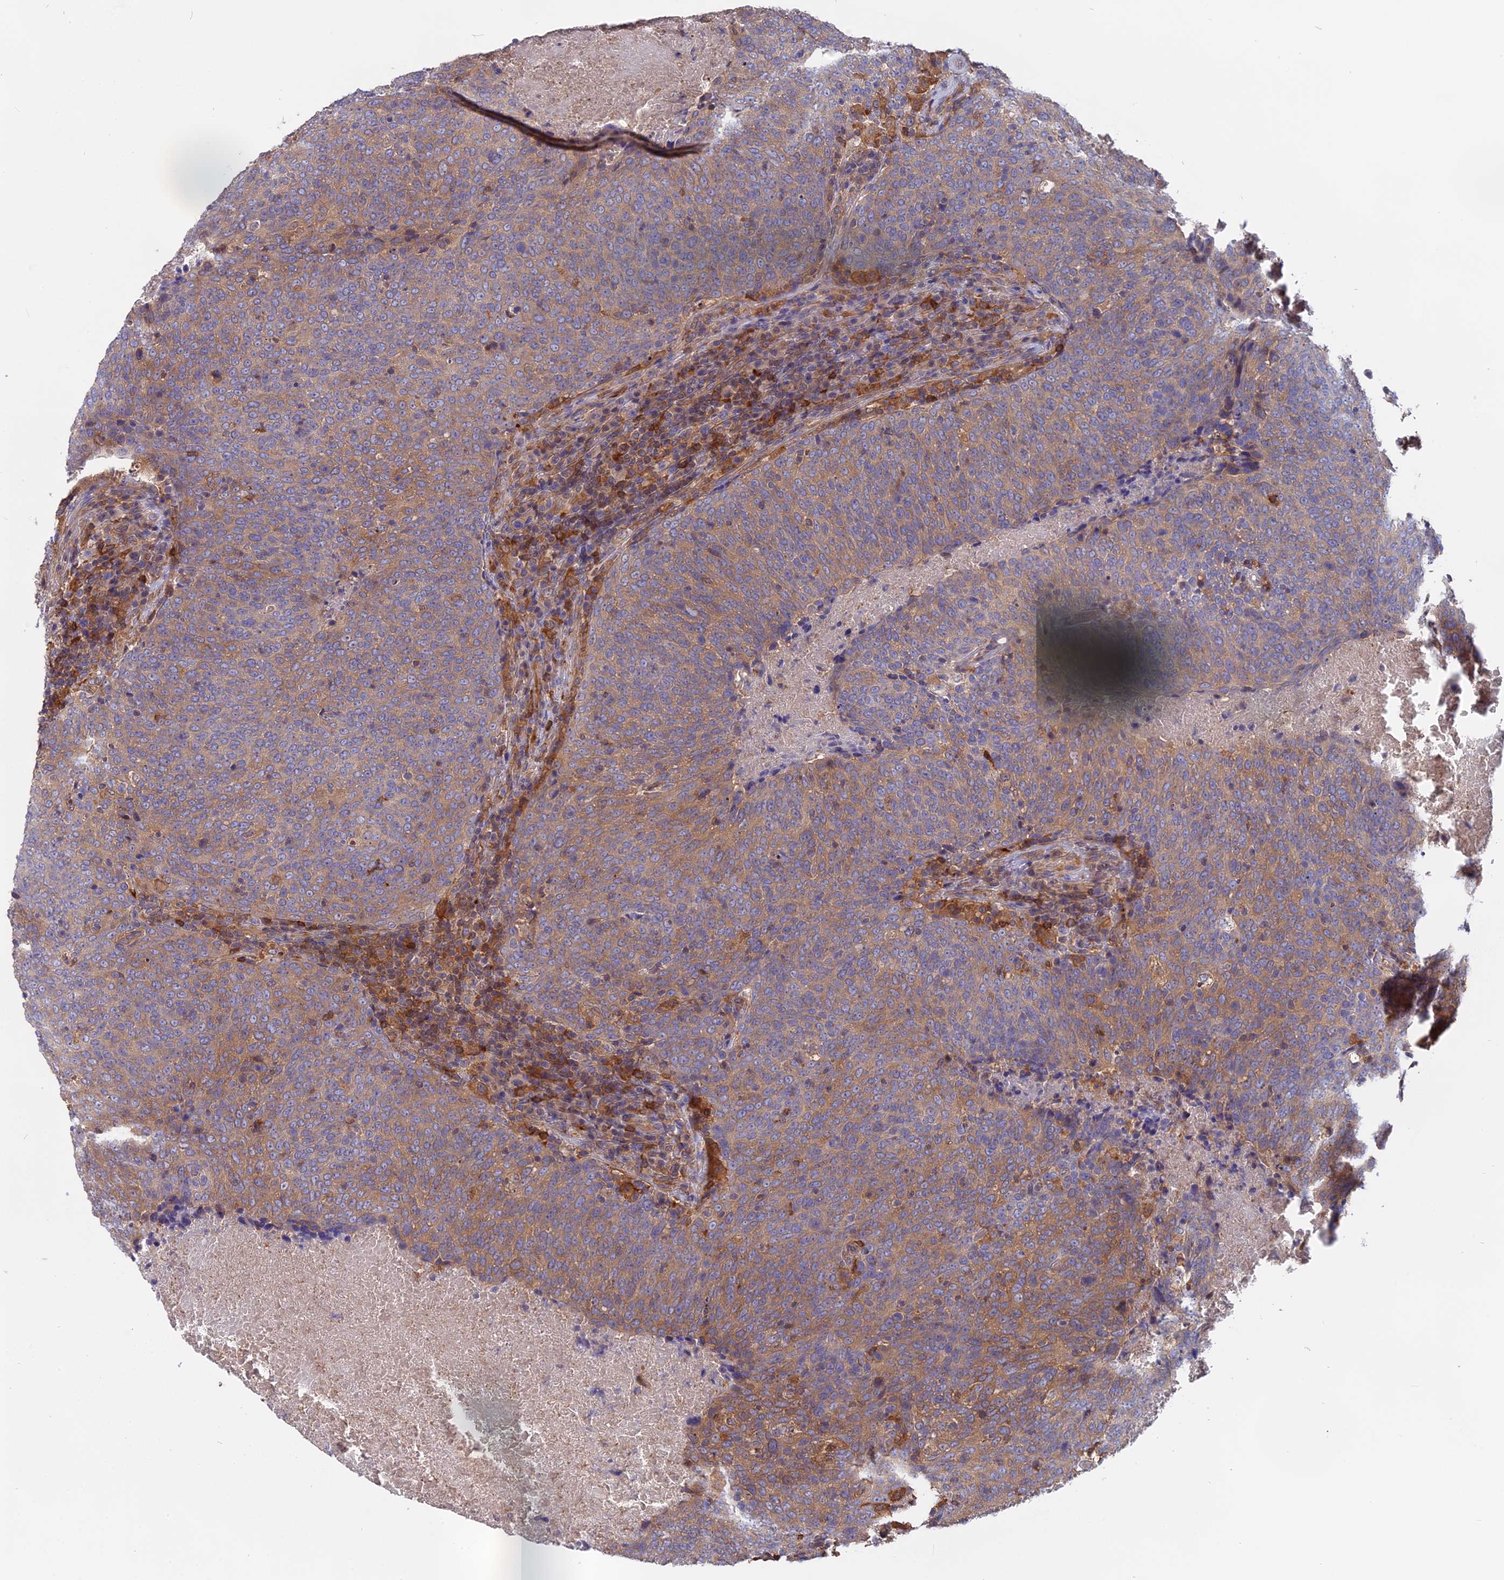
{"staining": {"intensity": "moderate", "quantity": "25%-75%", "location": "cytoplasmic/membranous"}, "tissue": "head and neck cancer", "cell_type": "Tumor cells", "image_type": "cancer", "snomed": [{"axis": "morphology", "description": "Squamous cell carcinoma, NOS"}, {"axis": "morphology", "description": "Squamous cell carcinoma, metastatic, NOS"}, {"axis": "topography", "description": "Lymph node"}, {"axis": "topography", "description": "Head-Neck"}], "caption": "Human head and neck cancer stained with a protein marker displays moderate staining in tumor cells.", "gene": "FAM118B", "patient": {"sex": "male", "age": 62}}